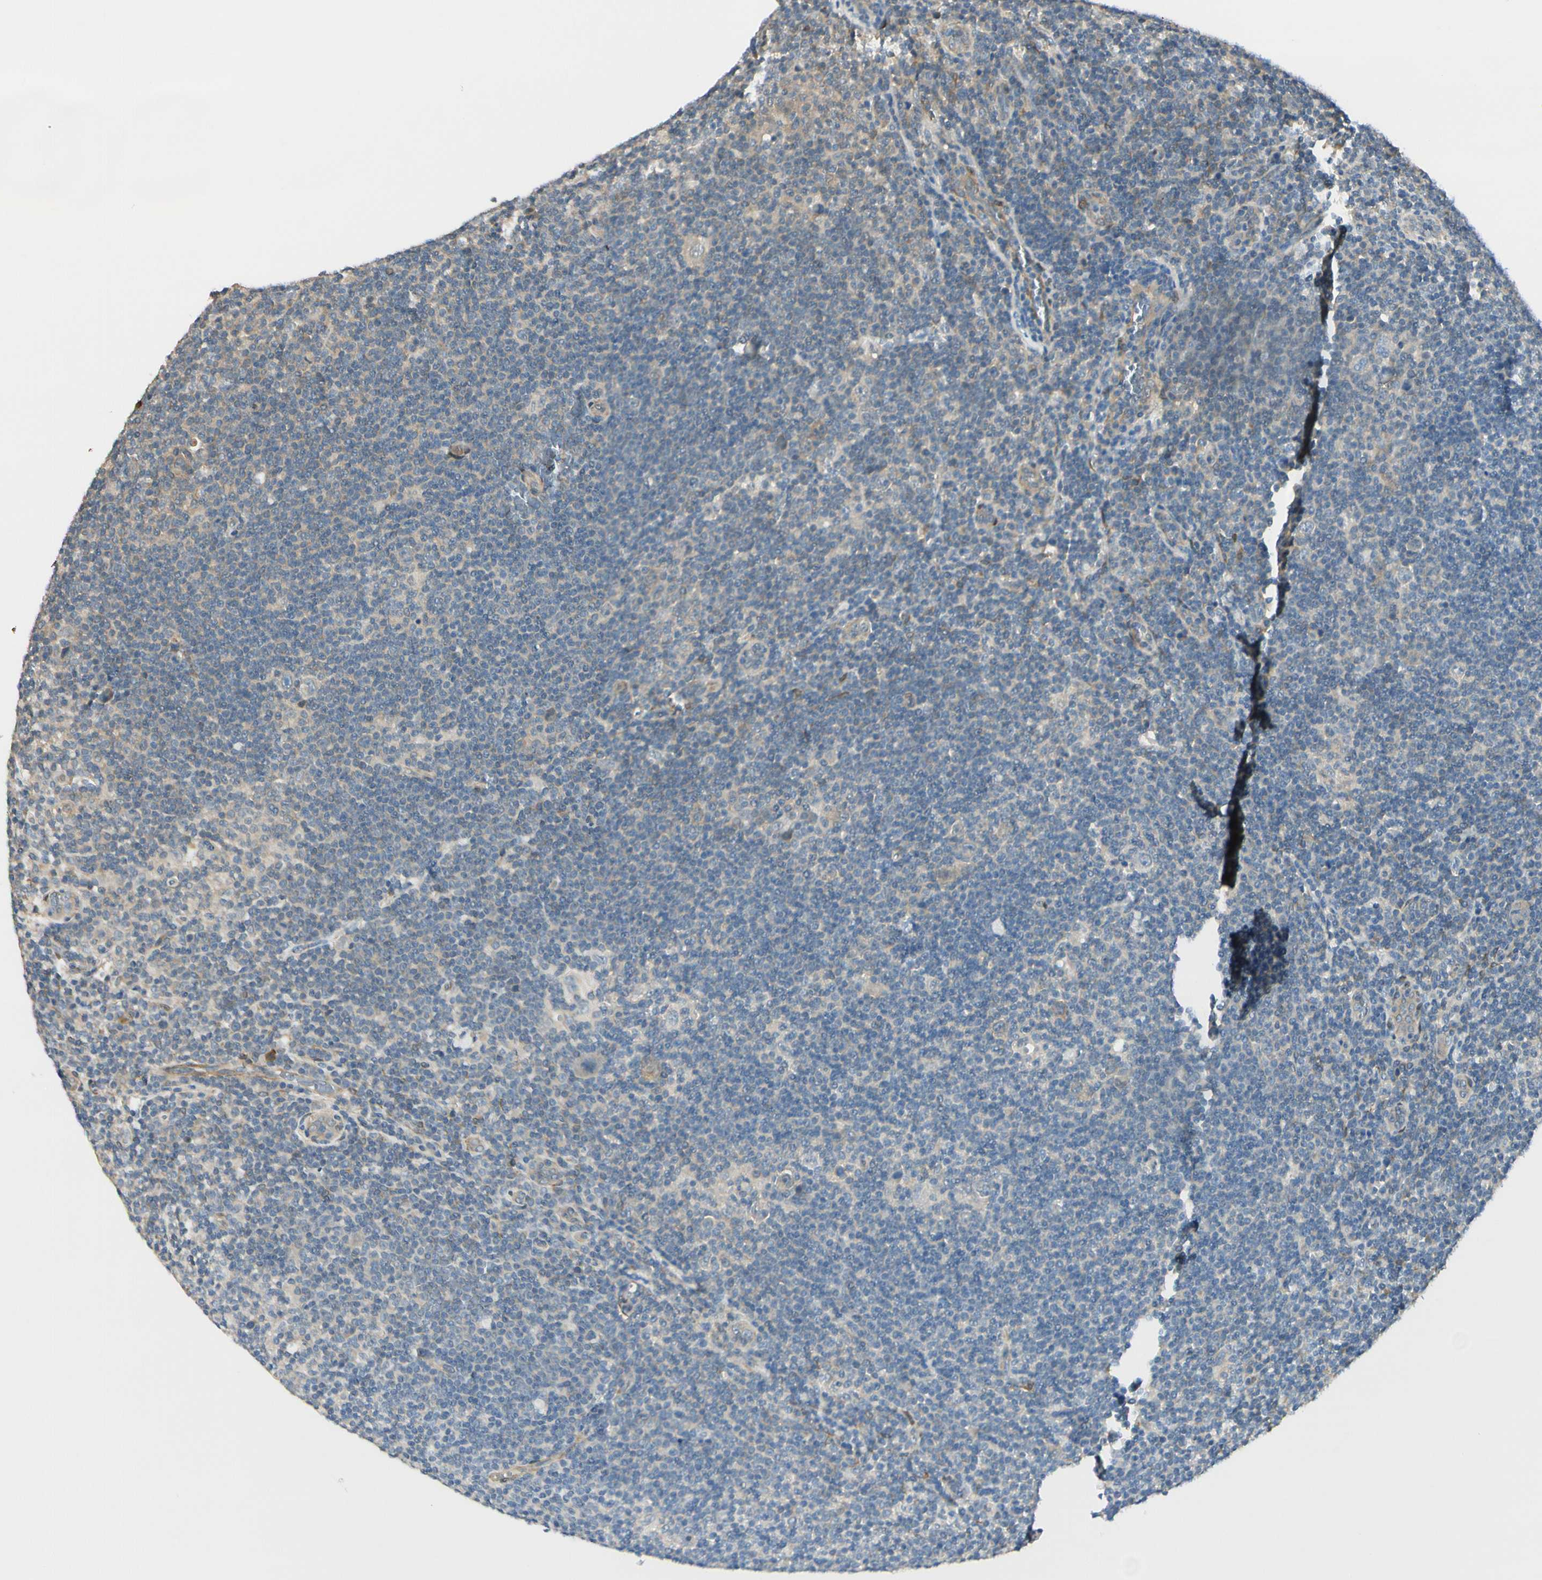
{"staining": {"intensity": "weak", "quantity": ">75%", "location": "cytoplasmic/membranous"}, "tissue": "lymphoma", "cell_type": "Tumor cells", "image_type": "cancer", "snomed": [{"axis": "morphology", "description": "Hodgkin's disease, NOS"}, {"axis": "topography", "description": "Lymph node"}], "caption": "Immunohistochemical staining of human Hodgkin's disease exhibits low levels of weak cytoplasmic/membranous positivity in about >75% of tumor cells. (brown staining indicates protein expression, while blue staining denotes nuclei).", "gene": "RASGRF1", "patient": {"sex": "female", "age": 57}}